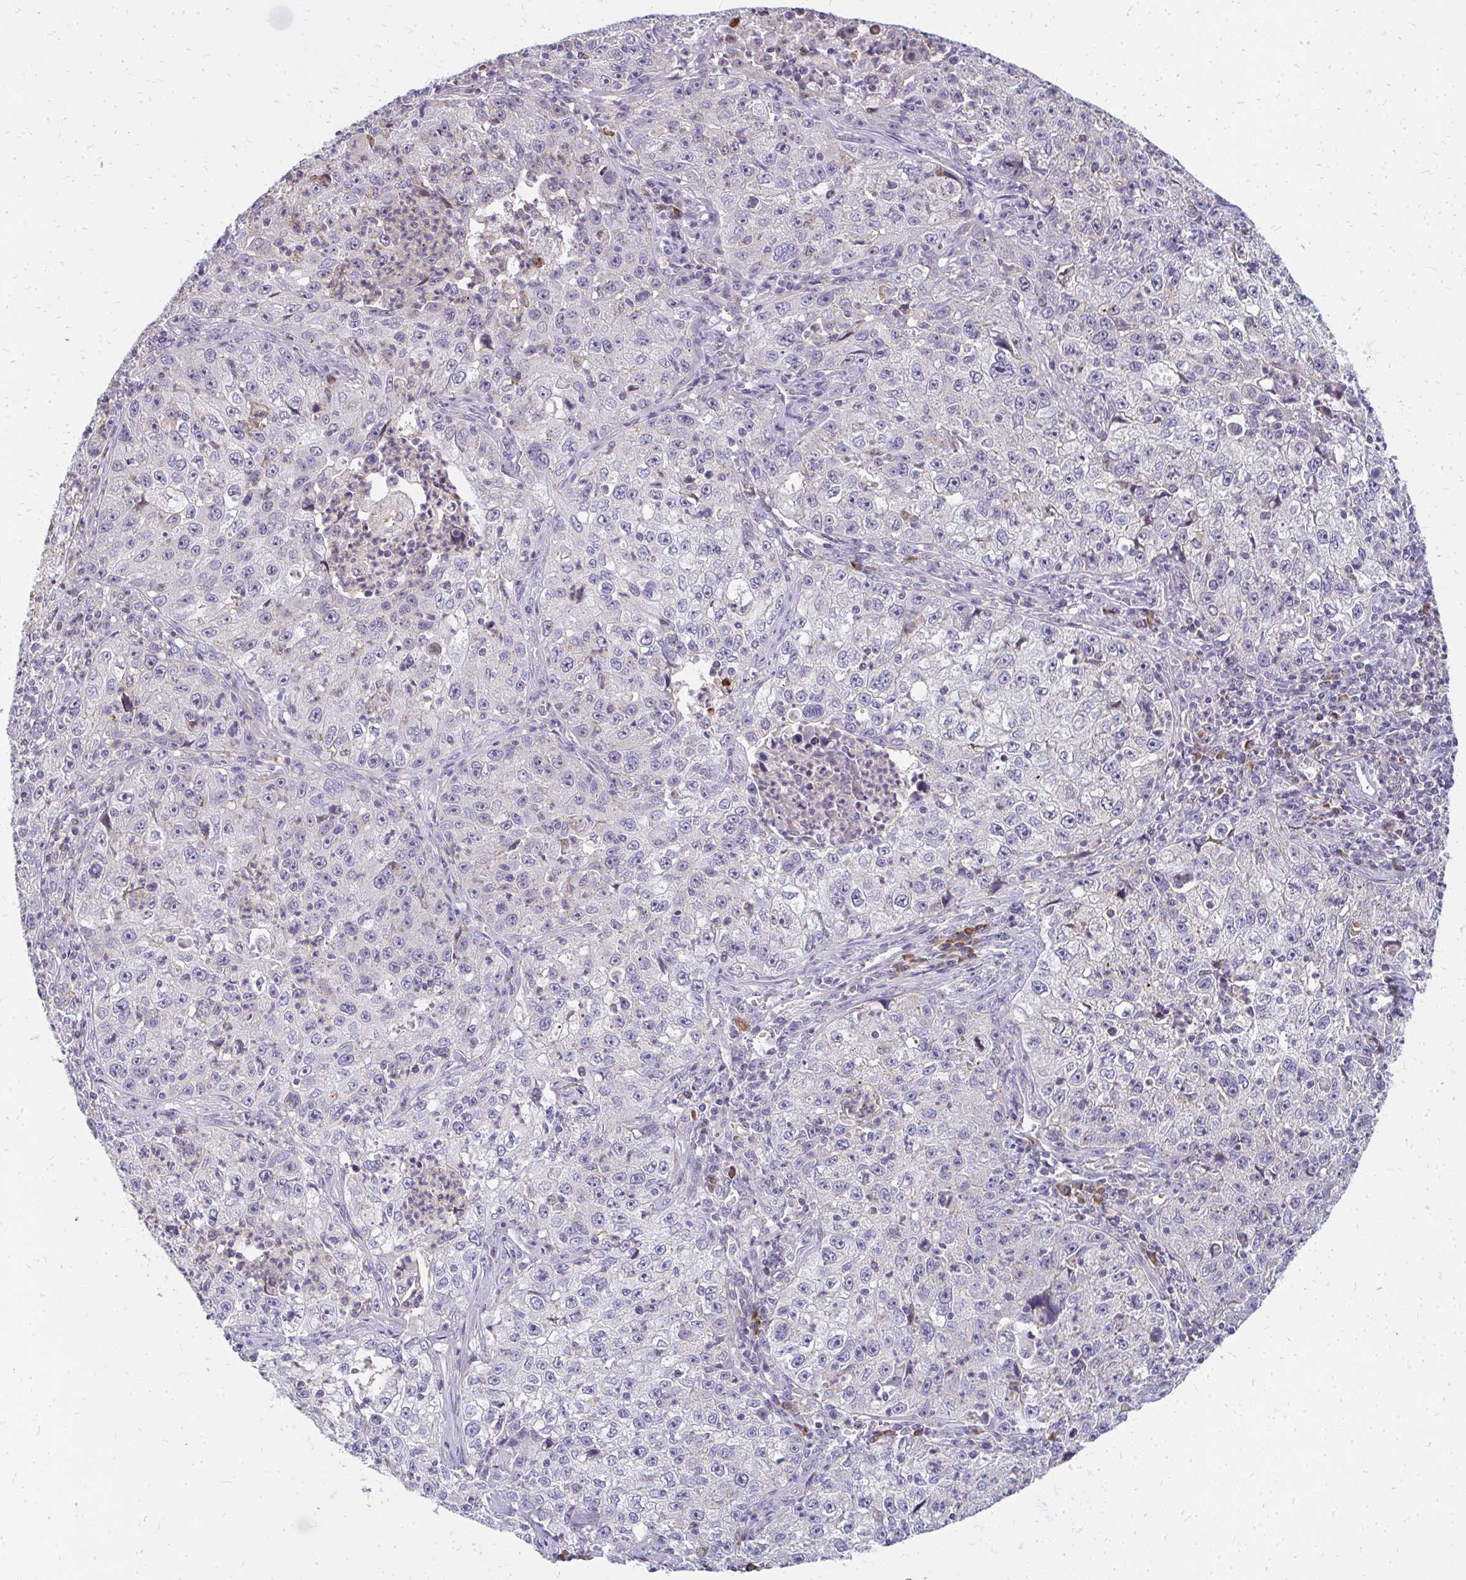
{"staining": {"intensity": "negative", "quantity": "none", "location": "none"}, "tissue": "lung cancer", "cell_type": "Tumor cells", "image_type": "cancer", "snomed": [{"axis": "morphology", "description": "Squamous cell carcinoma, NOS"}, {"axis": "topography", "description": "Lung"}], "caption": "An IHC image of lung squamous cell carcinoma is shown. There is no staining in tumor cells of lung squamous cell carcinoma.", "gene": "FAM9A", "patient": {"sex": "male", "age": 71}}